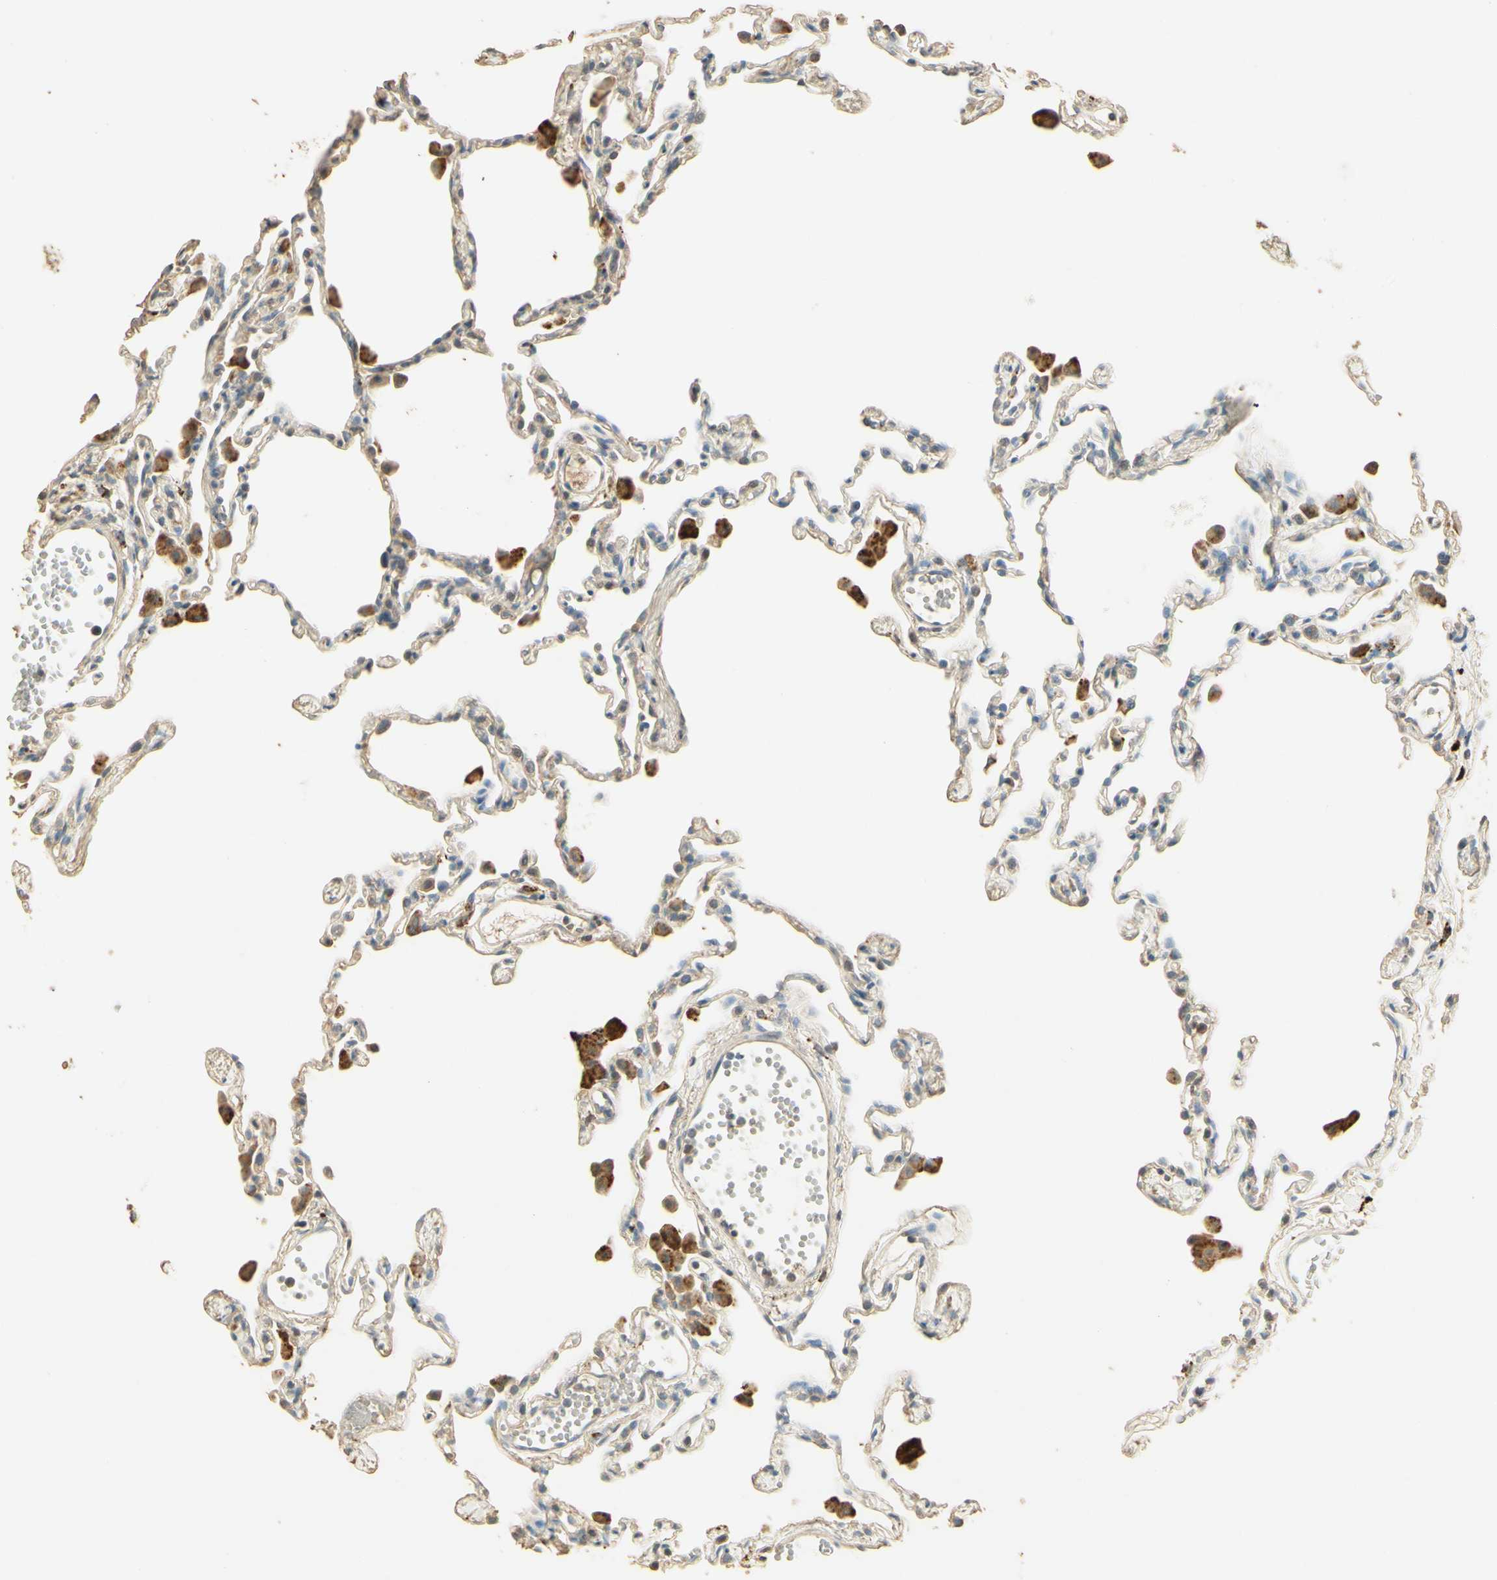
{"staining": {"intensity": "weak", "quantity": ">75%", "location": "cytoplasmic/membranous"}, "tissue": "lung", "cell_type": "Alveolar cells", "image_type": "normal", "snomed": [{"axis": "morphology", "description": "Normal tissue, NOS"}, {"axis": "topography", "description": "Lung"}], "caption": "This photomicrograph demonstrates IHC staining of benign lung, with low weak cytoplasmic/membranous staining in about >75% of alveolar cells.", "gene": "ARHGEF17", "patient": {"sex": "female", "age": 49}}